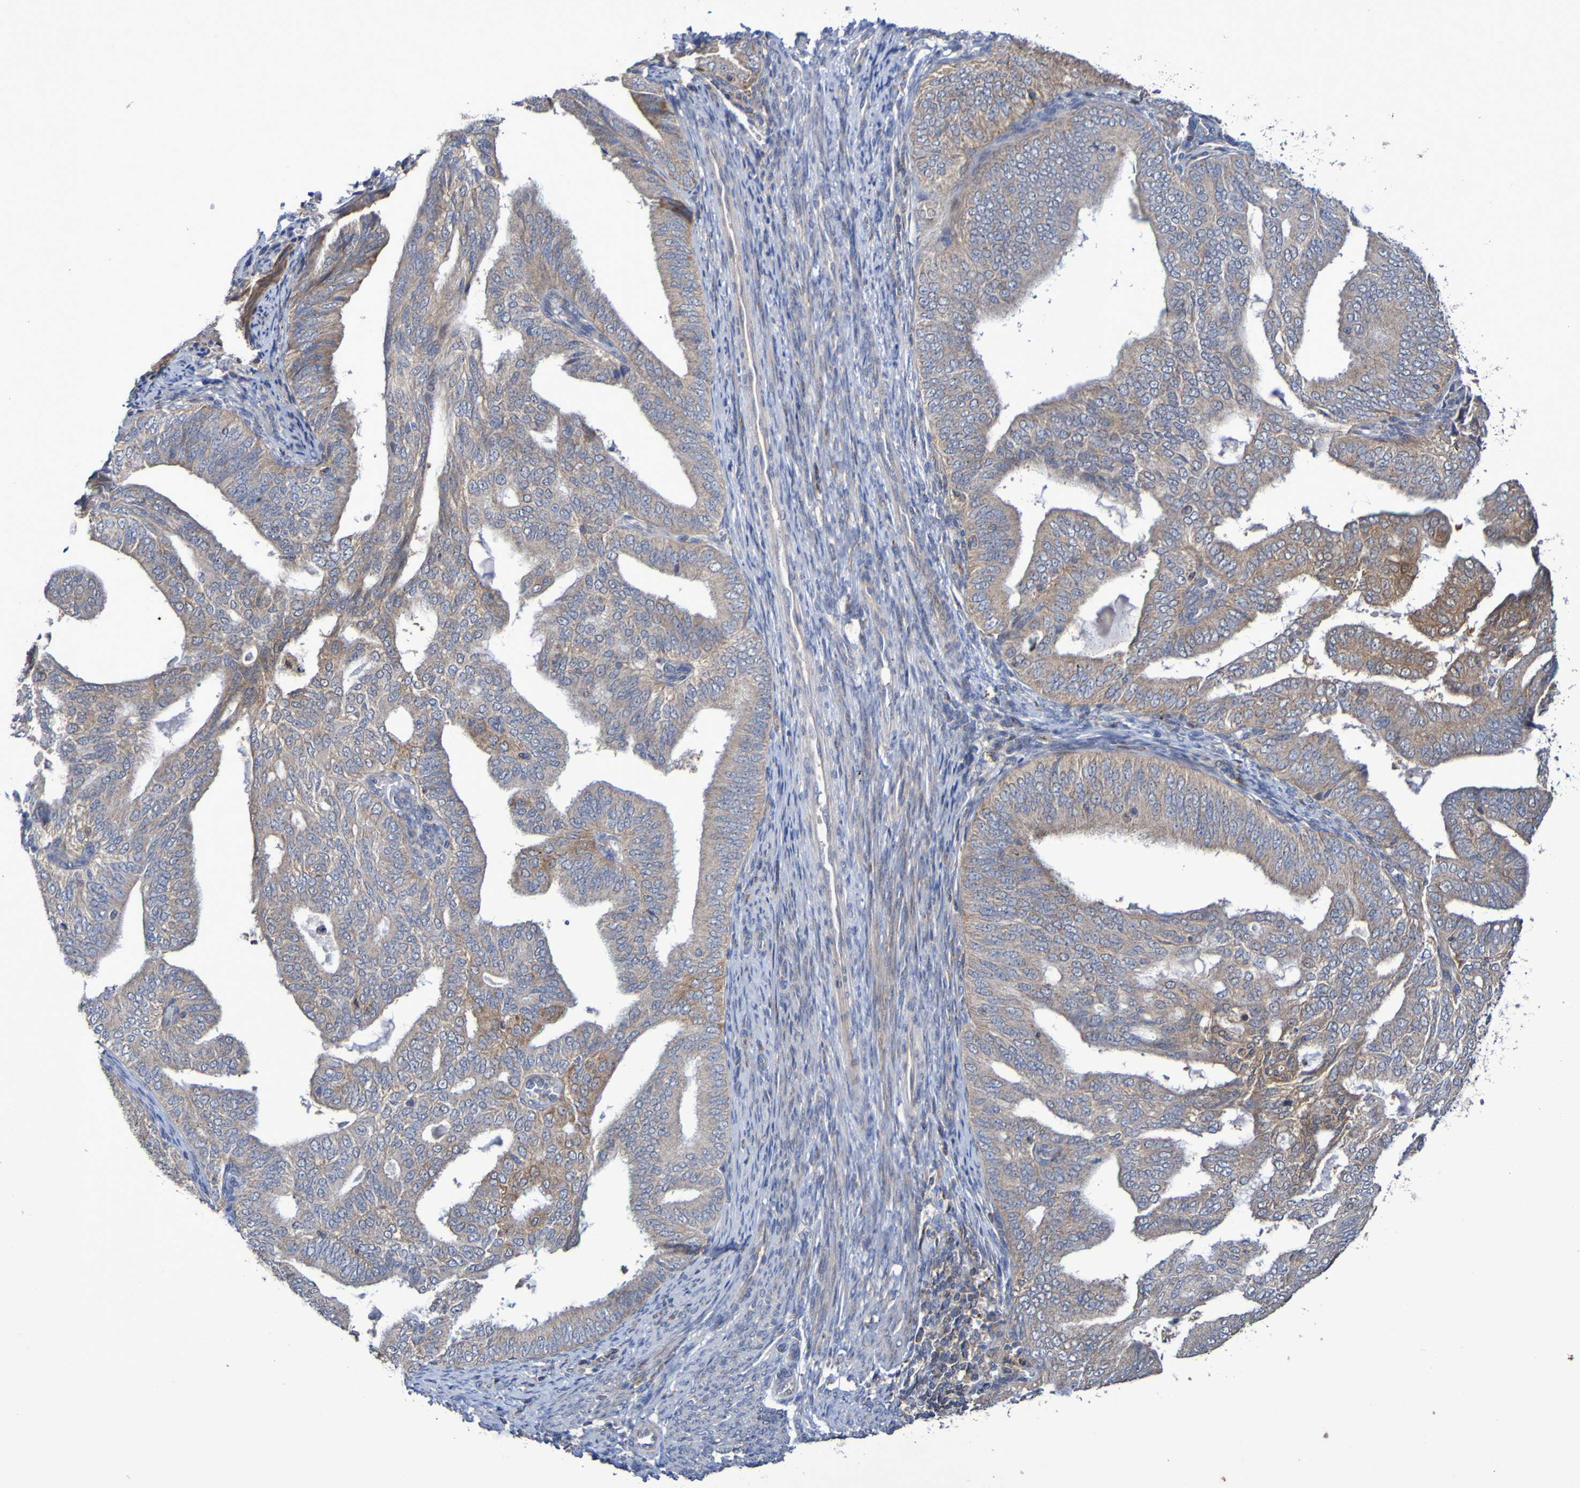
{"staining": {"intensity": "weak", "quantity": ">75%", "location": "cytoplasmic/membranous"}, "tissue": "endometrial cancer", "cell_type": "Tumor cells", "image_type": "cancer", "snomed": [{"axis": "morphology", "description": "Adenocarcinoma, NOS"}, {"axis": "topography", "description": "Endometrium"}], "caption": "Immunohistochemical staining of adenocarcinoma (endometrial) exhibits weak cytoplasmic/membranous protein staining in about >75% of tumor cells.", "gene": "C3orf18", "patient": {"sex": "female", "age": 58}}